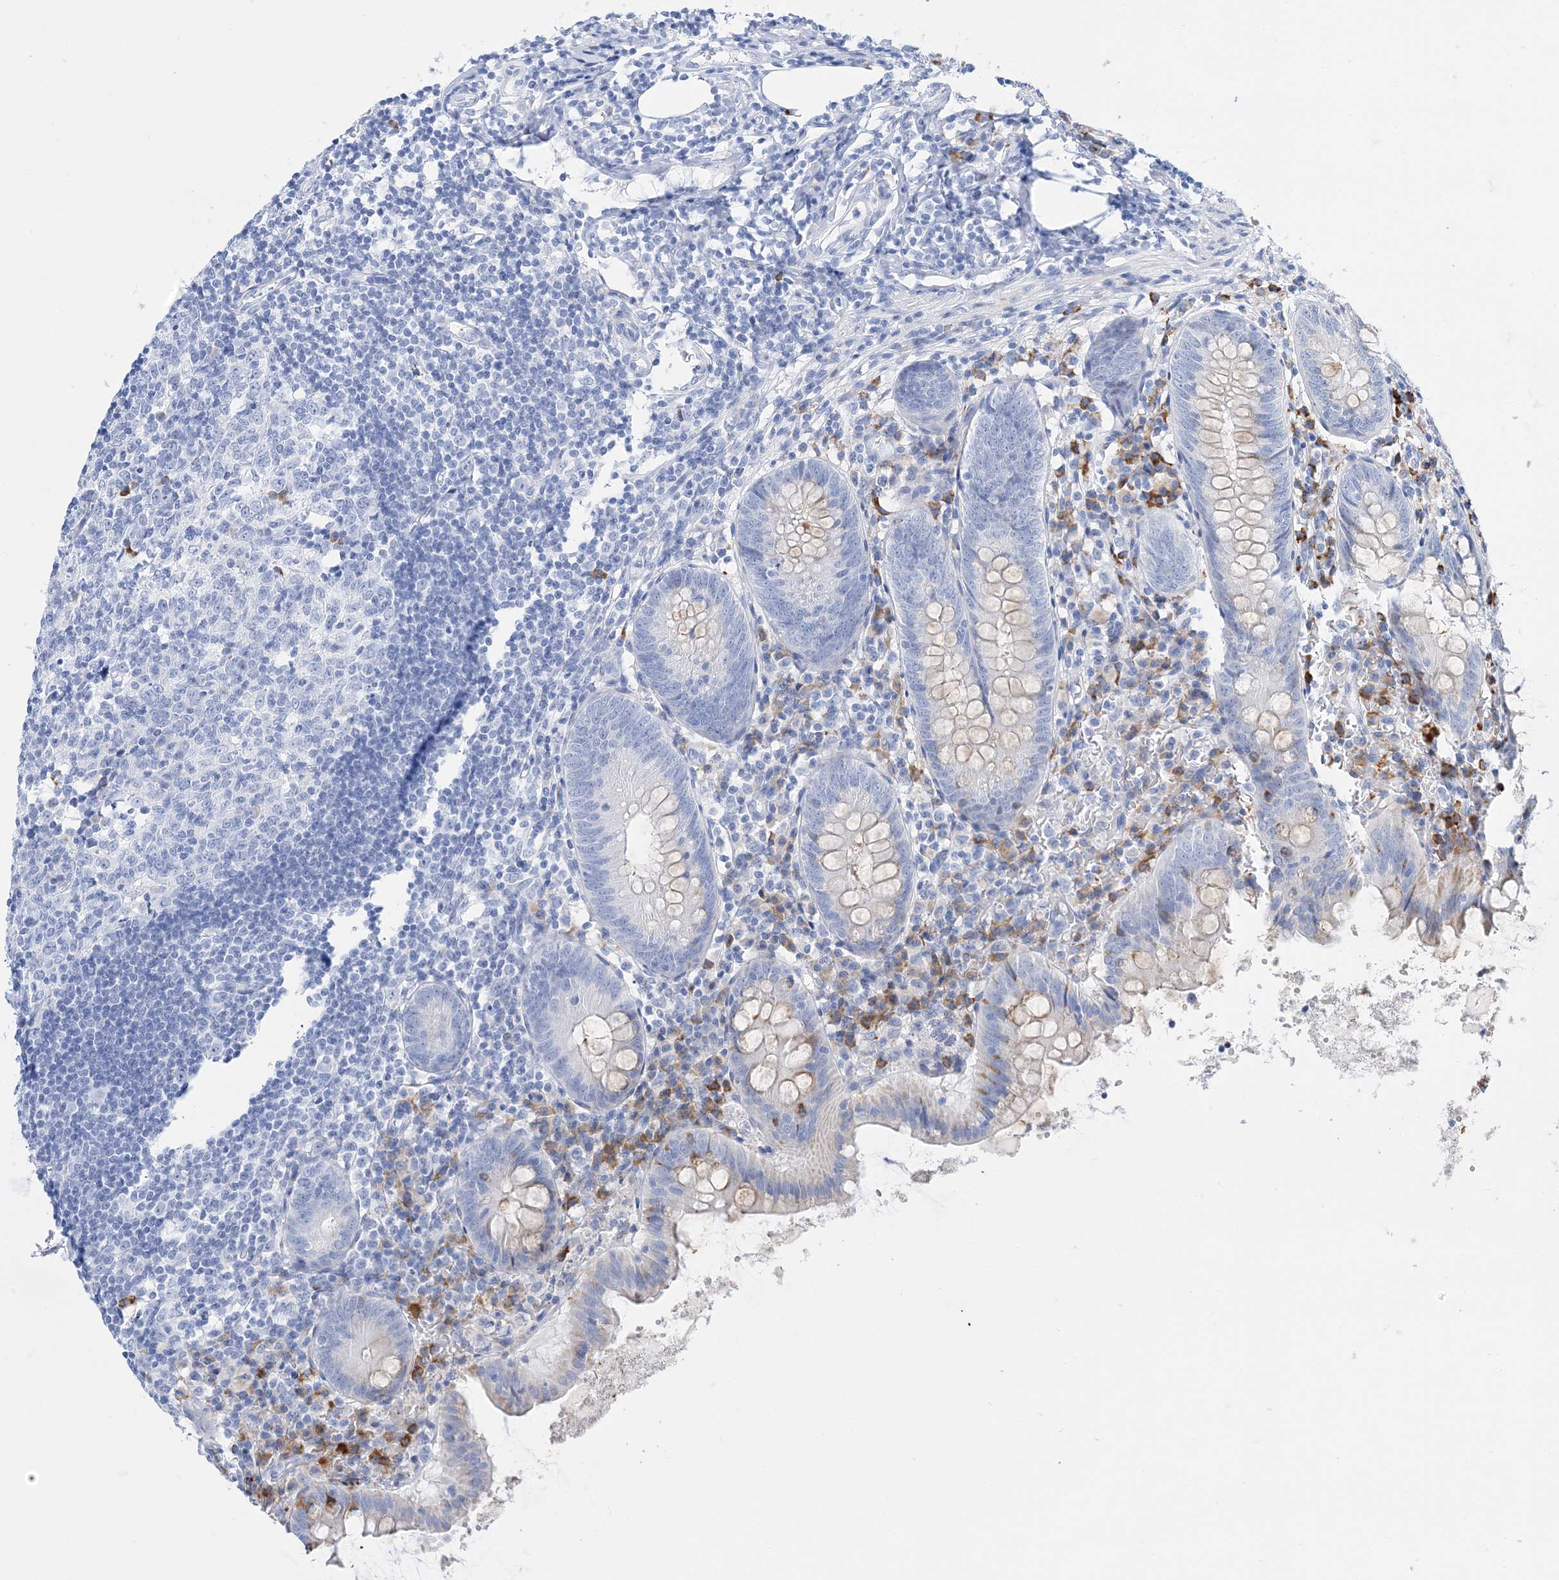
{"staining": {"intensity": "weak", "quantity": "25%-75%", "location": "cytoplasmic/membranous"}, "tissue": "appendix", "cell_type": "Glandular cells", "image_type": "normal", "snomed": [{"axis": "morphology", "description": "Normal tissue, NOS"}, {"axis": "topography", "description": "Appendix"}], "caption": "Human appendix stained for a protein (brown) exhibits weak cytoplasmic/membranous positive expression in about 25%-75% of glandular cells.", "gene": "TSPYL6", "patient": {"sex": "female", "age": 54}}